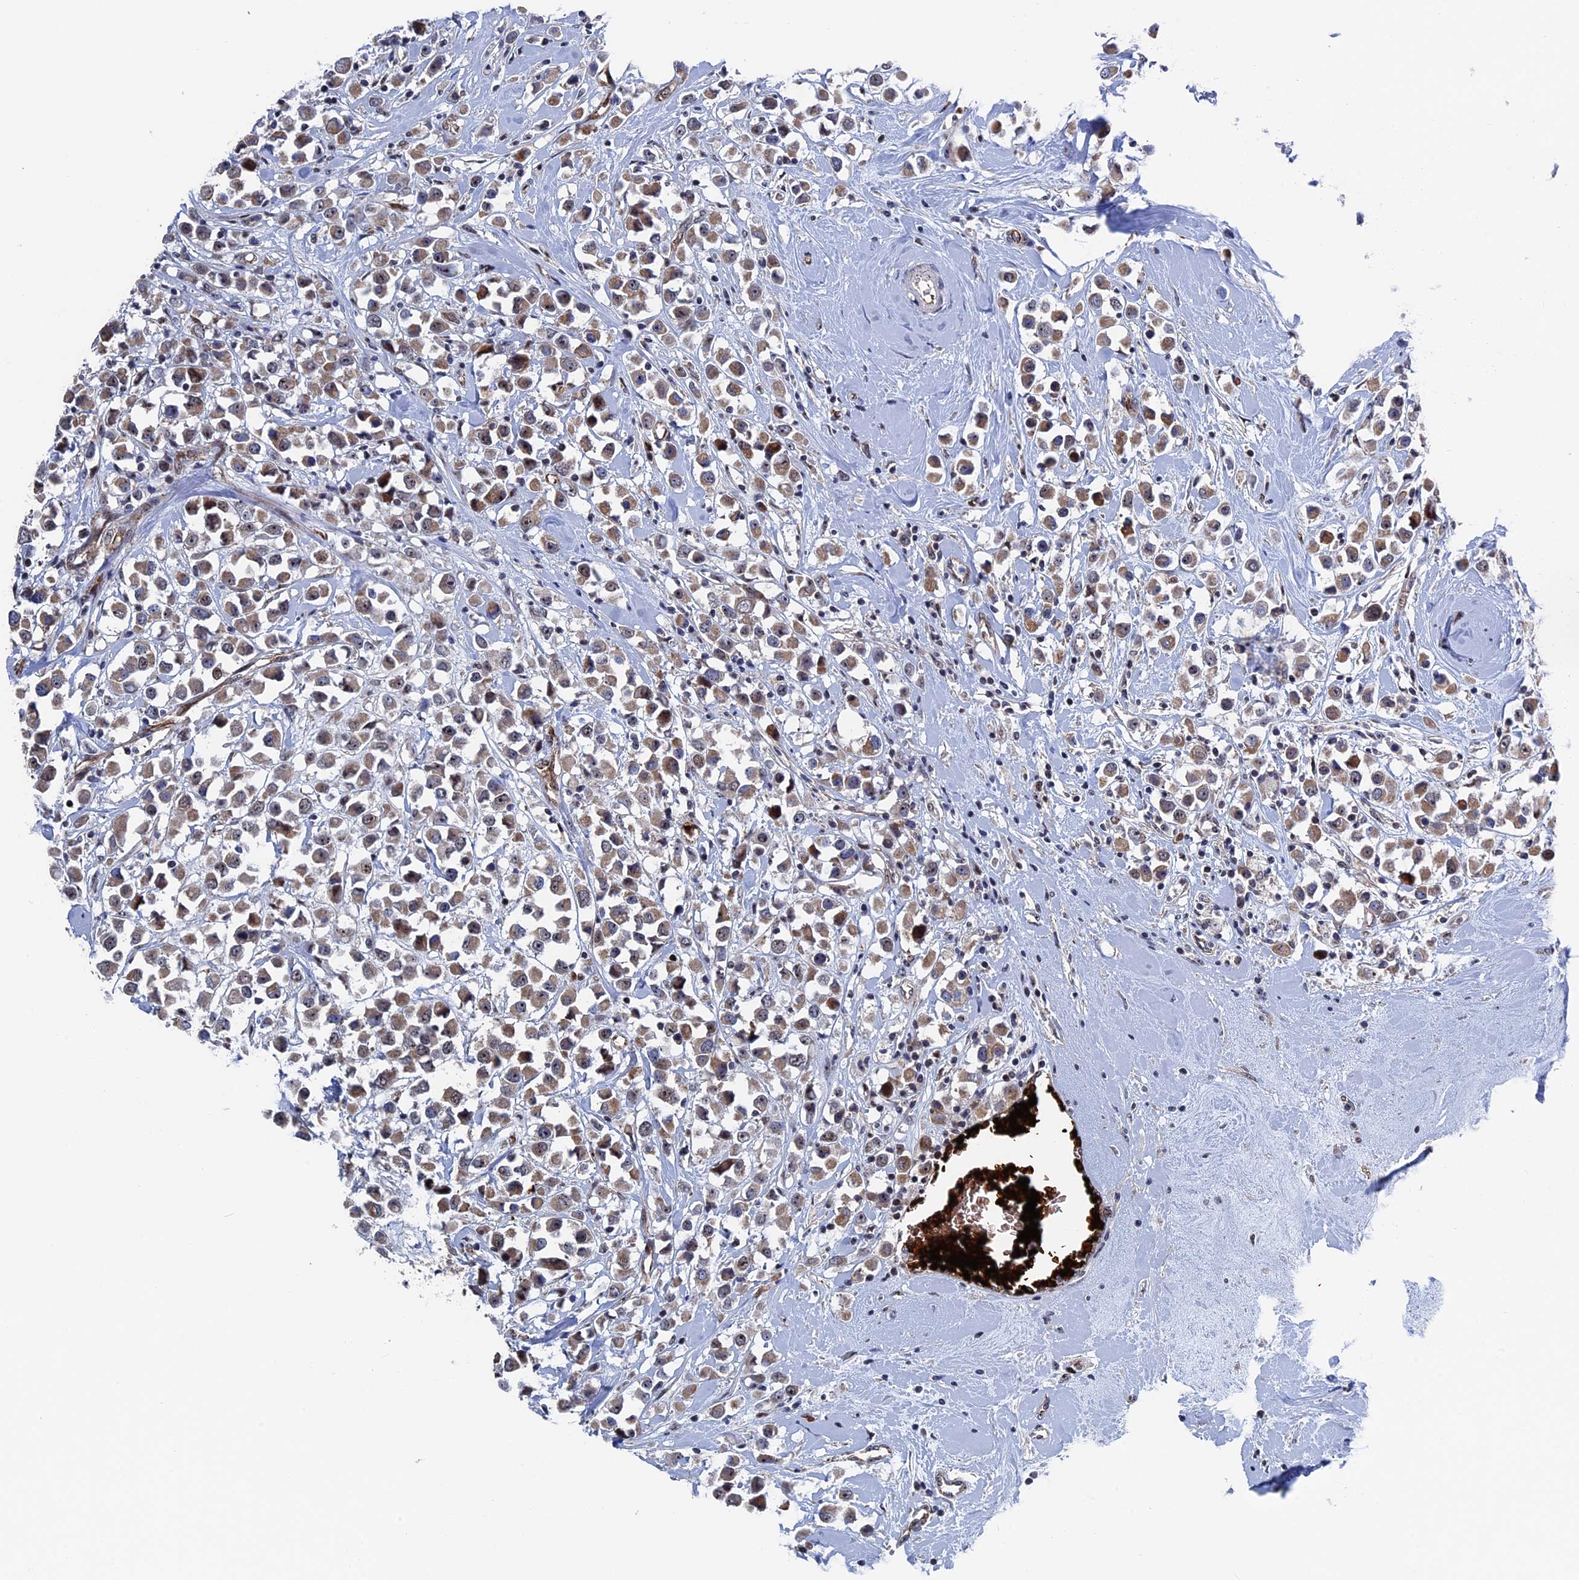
{"staining": {"intensity": "moderate", "quantity": ">75%", "location": "cytoplasmic/membranous"}, "tissue": "breast cancer", "cell_type": "Tumor cells", "image_type": "cancer", "snomed": [{"axis": "morphology", "description": "Duct carcinoma"}, {"axis": "topography", "description": "Breast"}], "caption": "Immunohistochemical staining of human breast cancer reveals medium levels of moderate cytoplasmic/membranous protein positivity in about >75% of tumor cells.", "gene": "EXOSC9", "patient": {"sex": "female", "age": 61}}